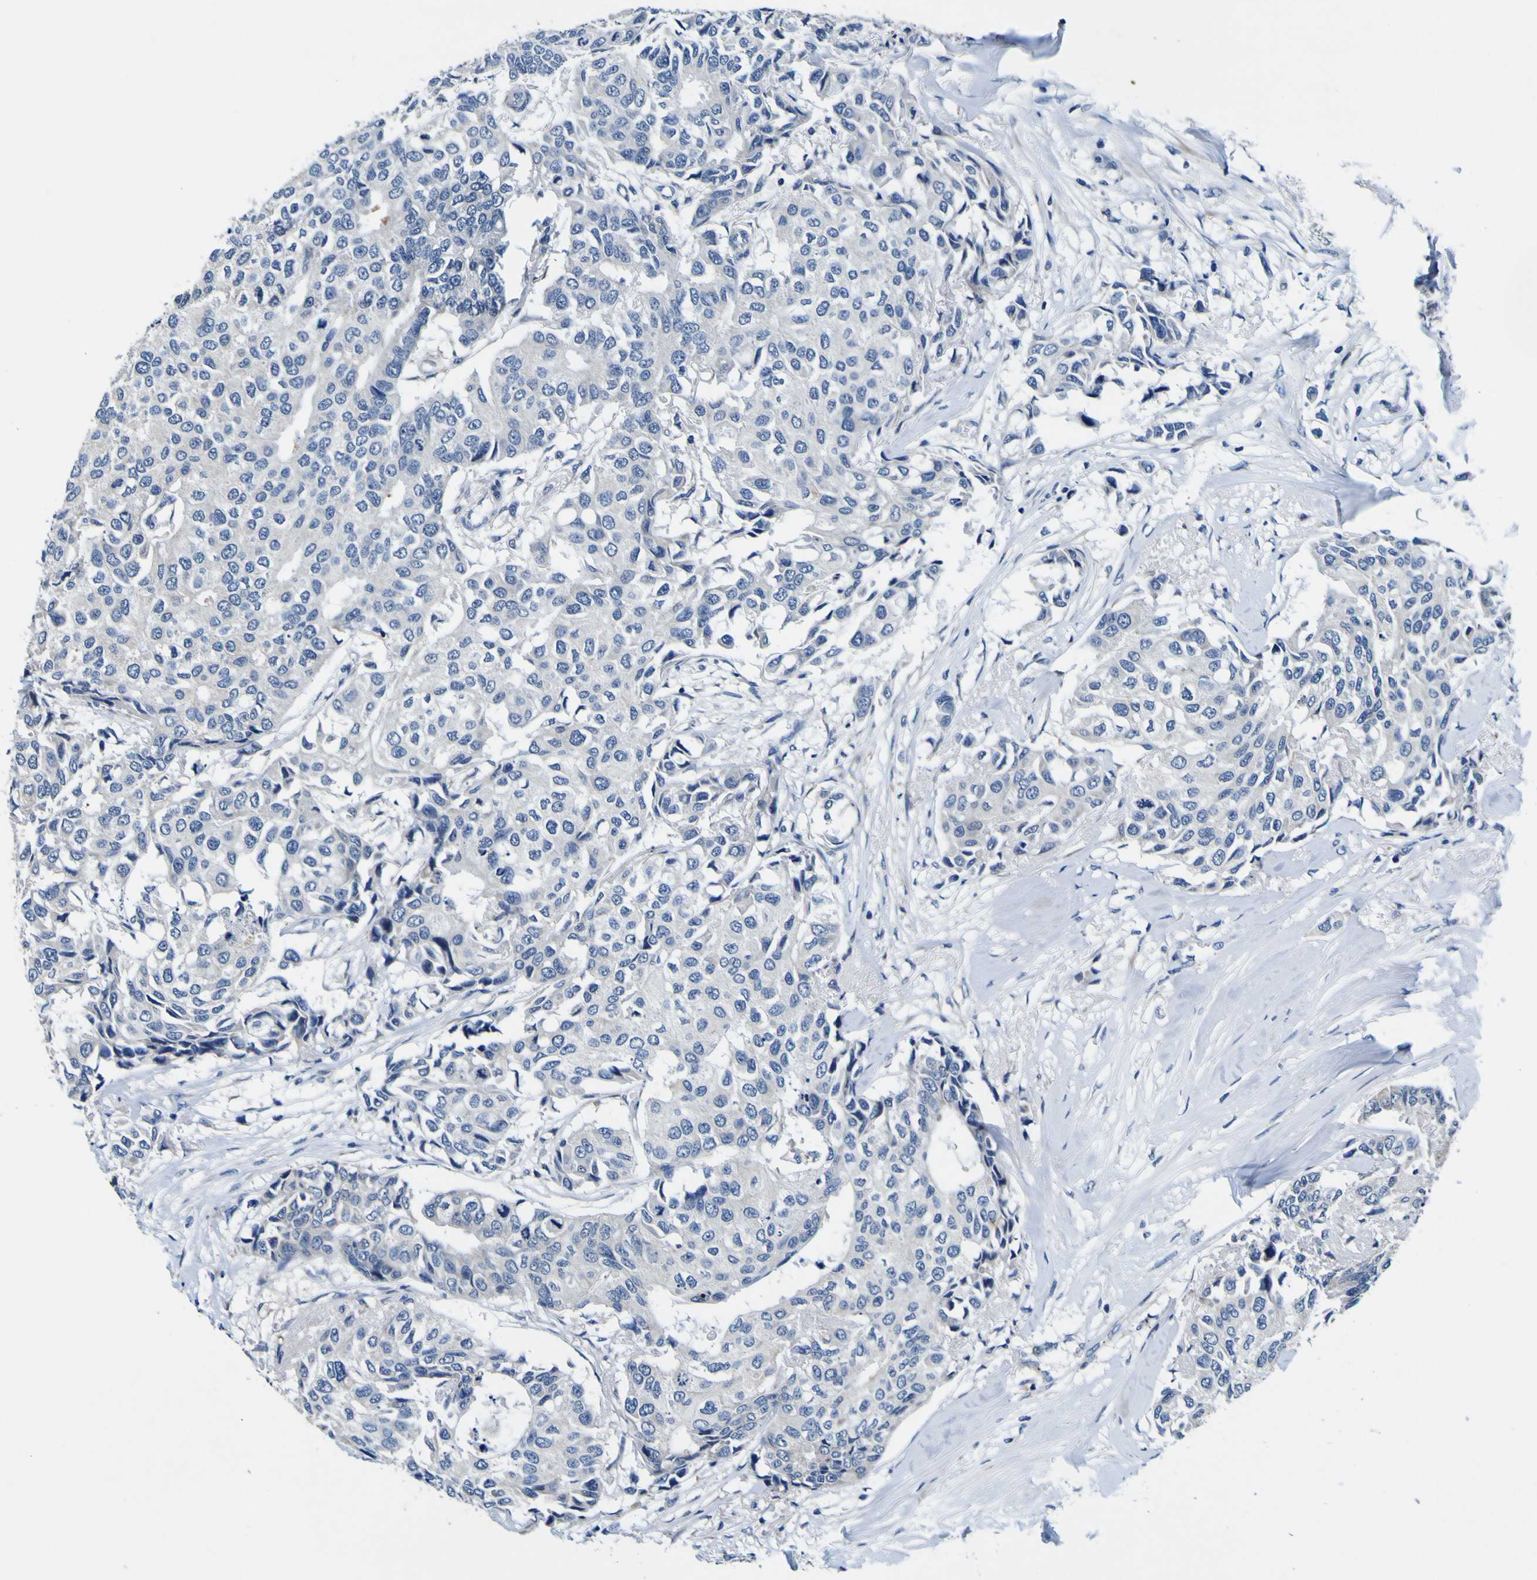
{"staining": {"intensity": "negative", "quantity": "none", "location": "none"}, "tissue": "breast cancer", "cell_type": "Tumor cells", "image_type": "cancer", "snomed": [{"axis": "morphology", "description": "Duct carcinoma"}, {"axis": "topography", "description": "Breast"}], "caption": "Immunohistochemistry of intraductal carcinoma (breast) reveals no staining in tumor cells.", "gene": "AGAP3", "patient": {"sex": "female", "age": 80}}